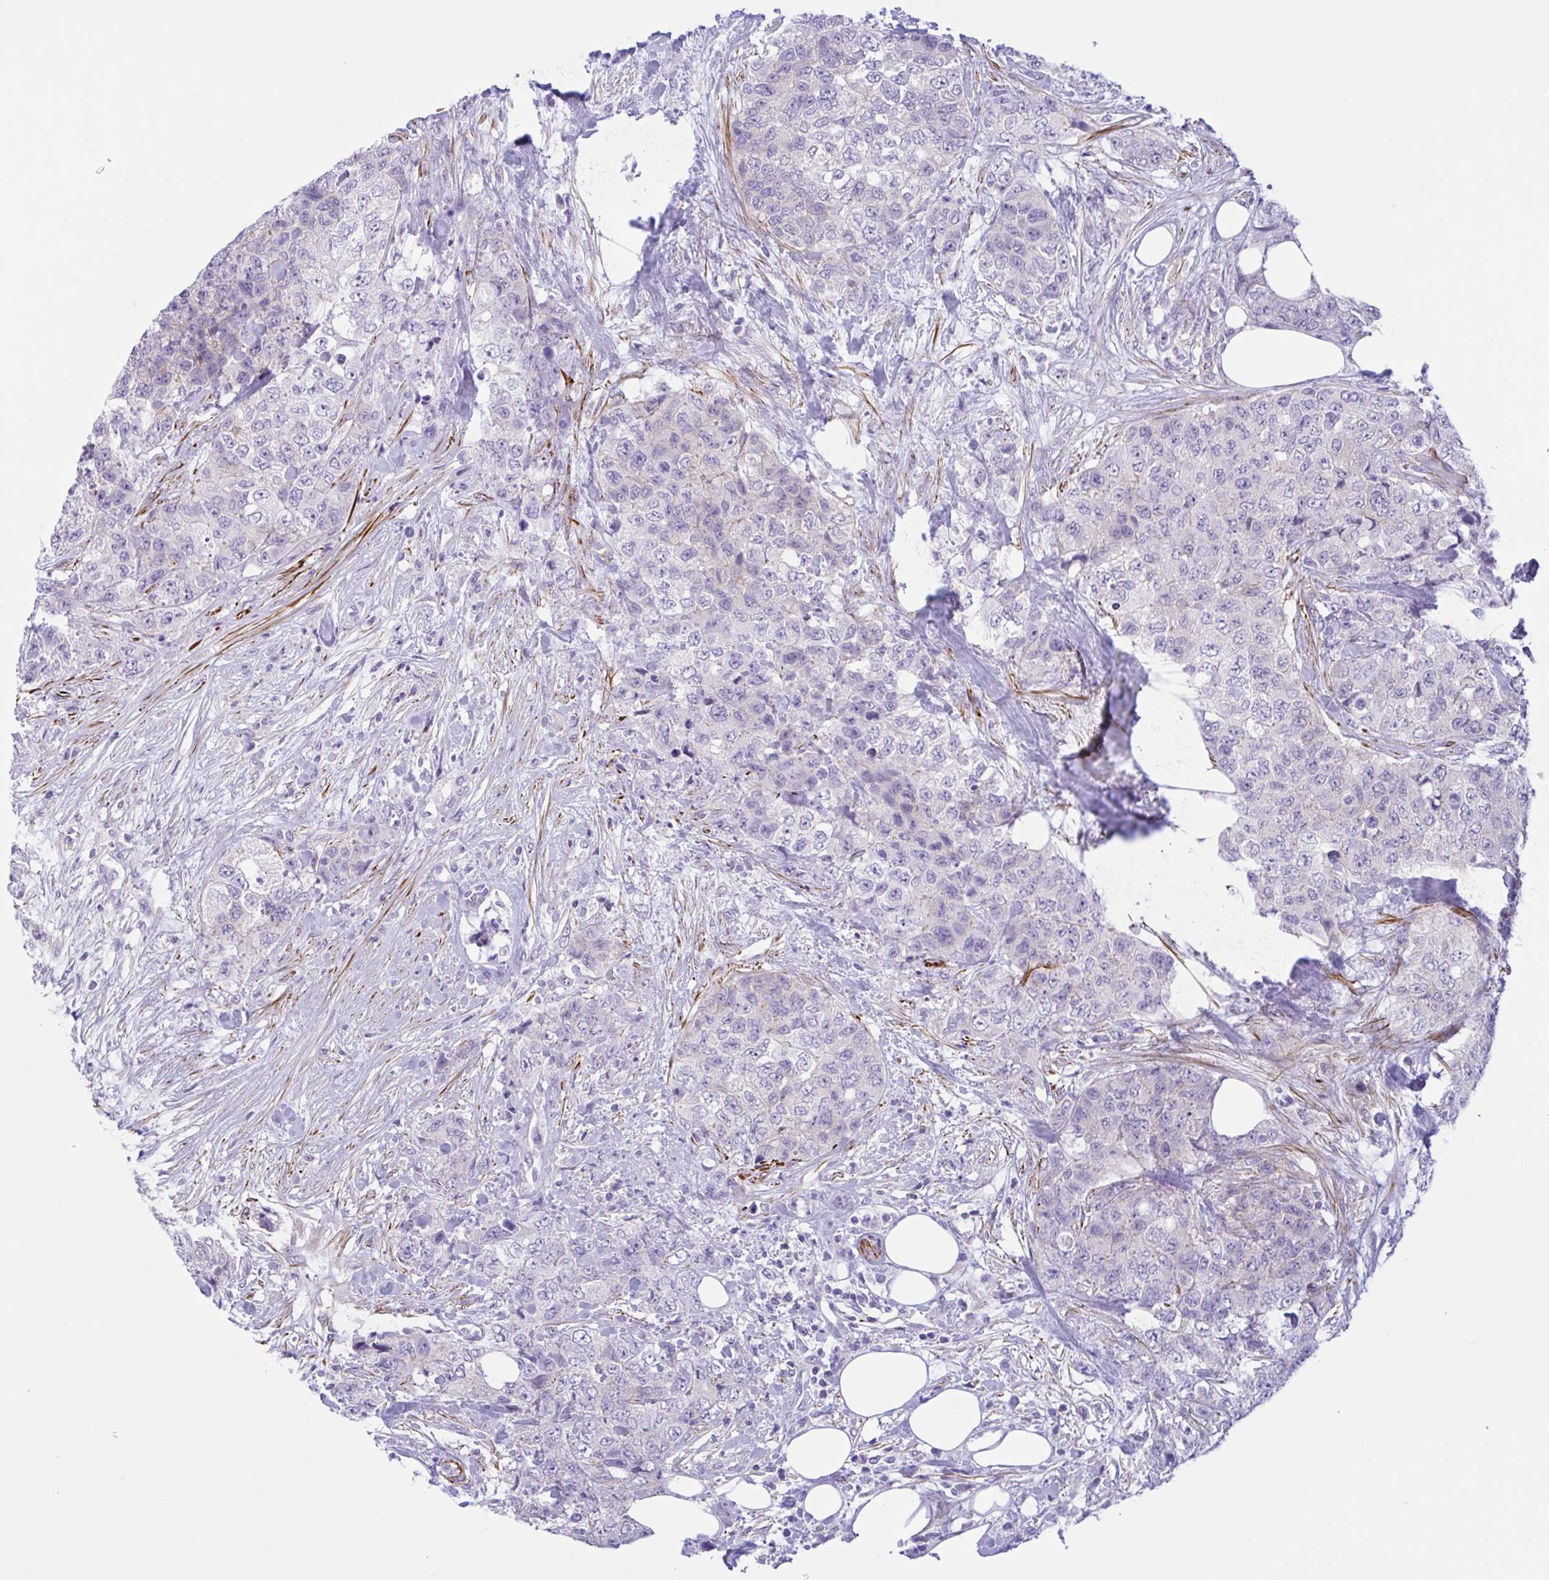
{"staining": {"intensity": "negative", "quantity": "none", "location": "none"}, "tissue": "urothelial cancer", "cell_type": "Tumor cells", "image_type": "cancer", "snomed": [{"axis": "morphology", "description": "Urothelial carcinoma, High grade"}, {"axis": "topography", "description": "Urinary bladder"}], "caption": "The immunohistochemistry (IHC) image has no significant staining in tumor cells of urothelial cancer tissue.", "gene": "AHCYL2", "patient": {"sex": "female", "age": 78}}